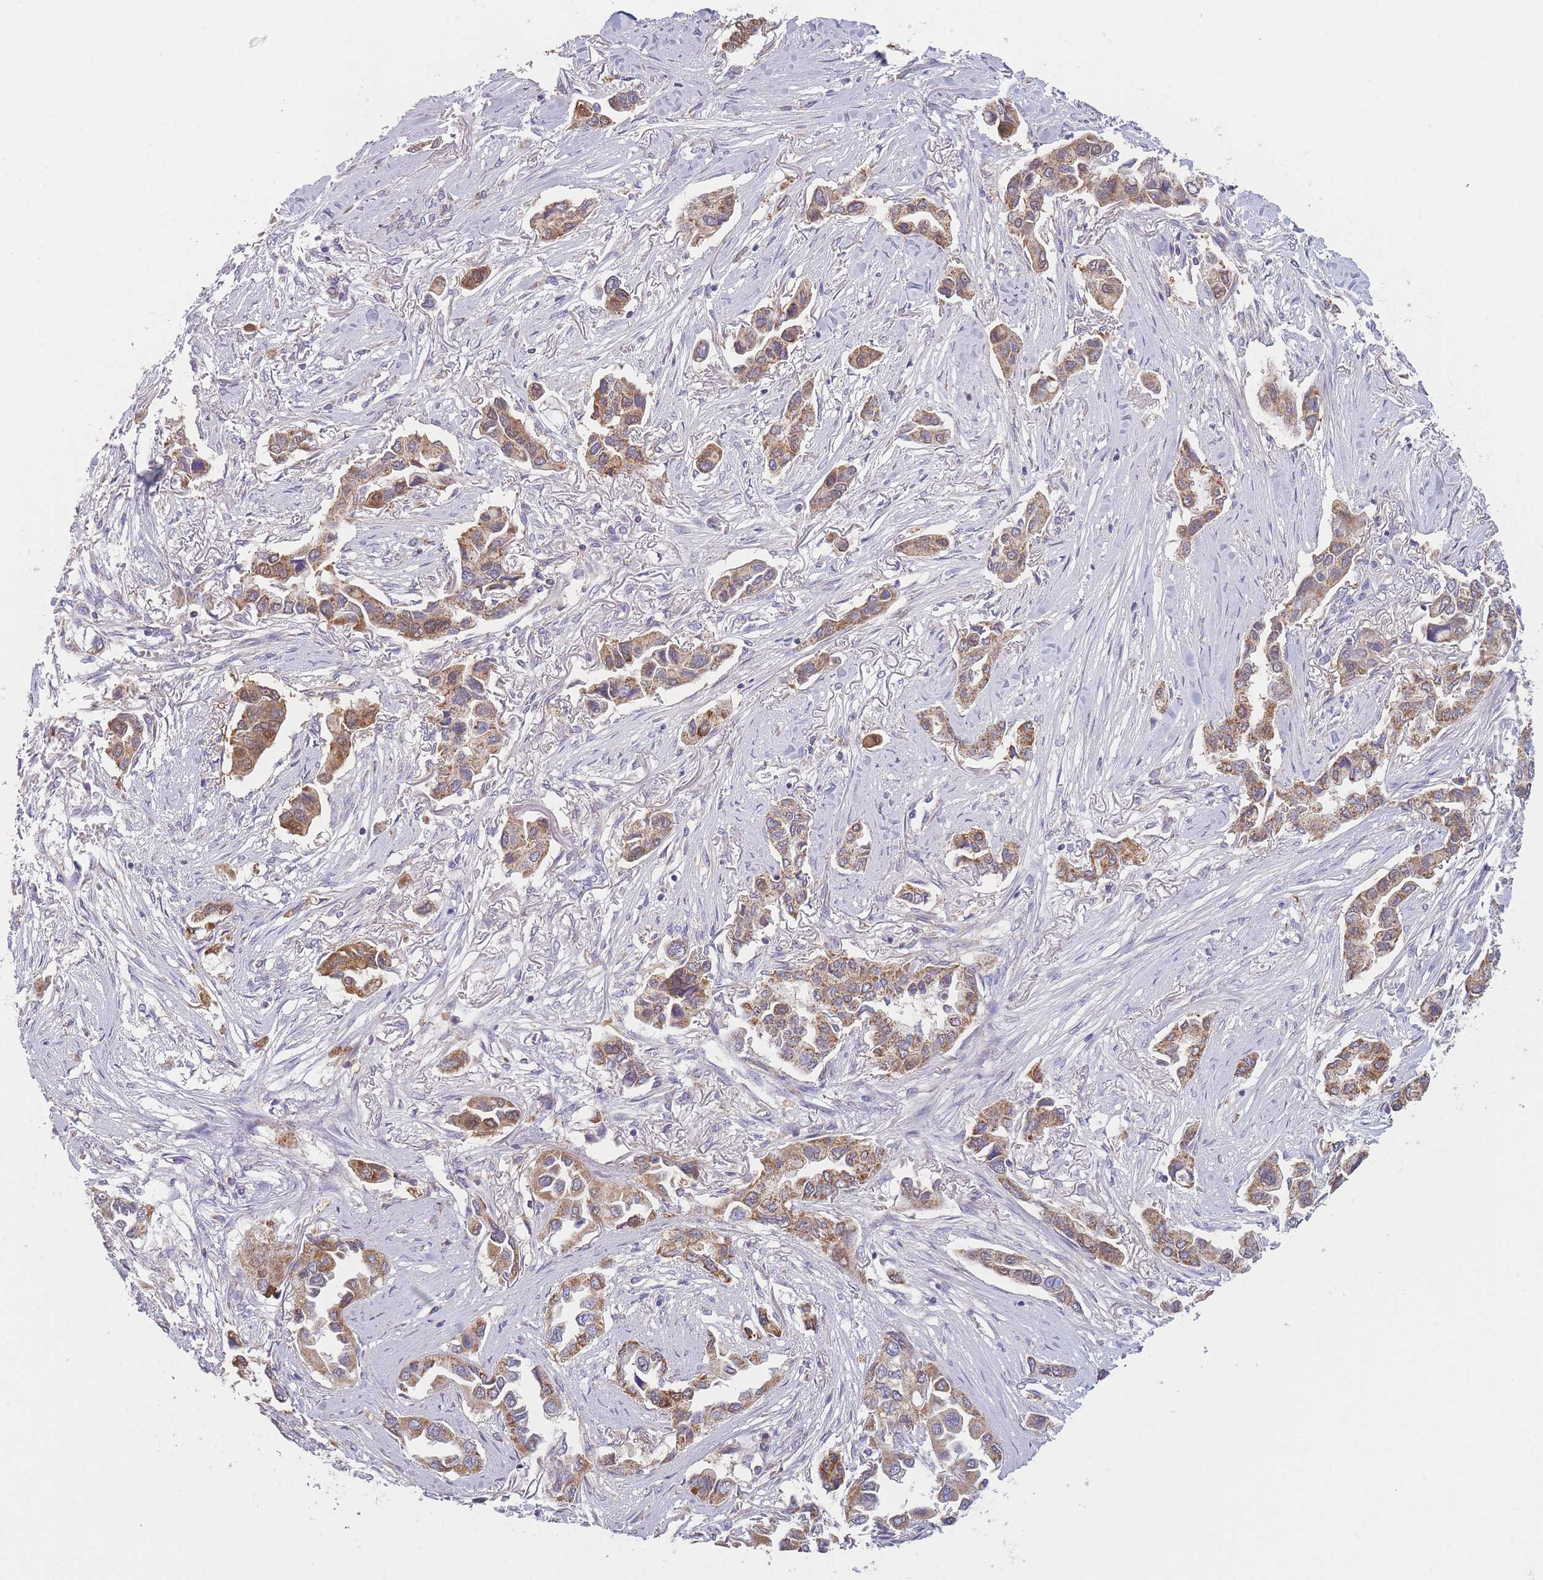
{"staining": {"intensity": "moderate", "quantity": ">75%", "location": "cytoplasmic/membranous"}, "tissue": "lung cancer", "cell_type": "Tumor cells", "image_type": "cancer", "snomed": [{"axis": "morphology", "description": "Adenocarcinoma, NOS"}, {"axis": "topography", "description": "Lung"}], "caption": "Tumor cells exhibit medium levels of moderate cytoplasmic/membranous expression in approximately >75% of cells in human lung cancer. Immunohistochemistry stains the protein of interest in brown and the nuclei are stained blue.", "gene": "PRAM1", "patient": {"sex": "female", "age": 76}}